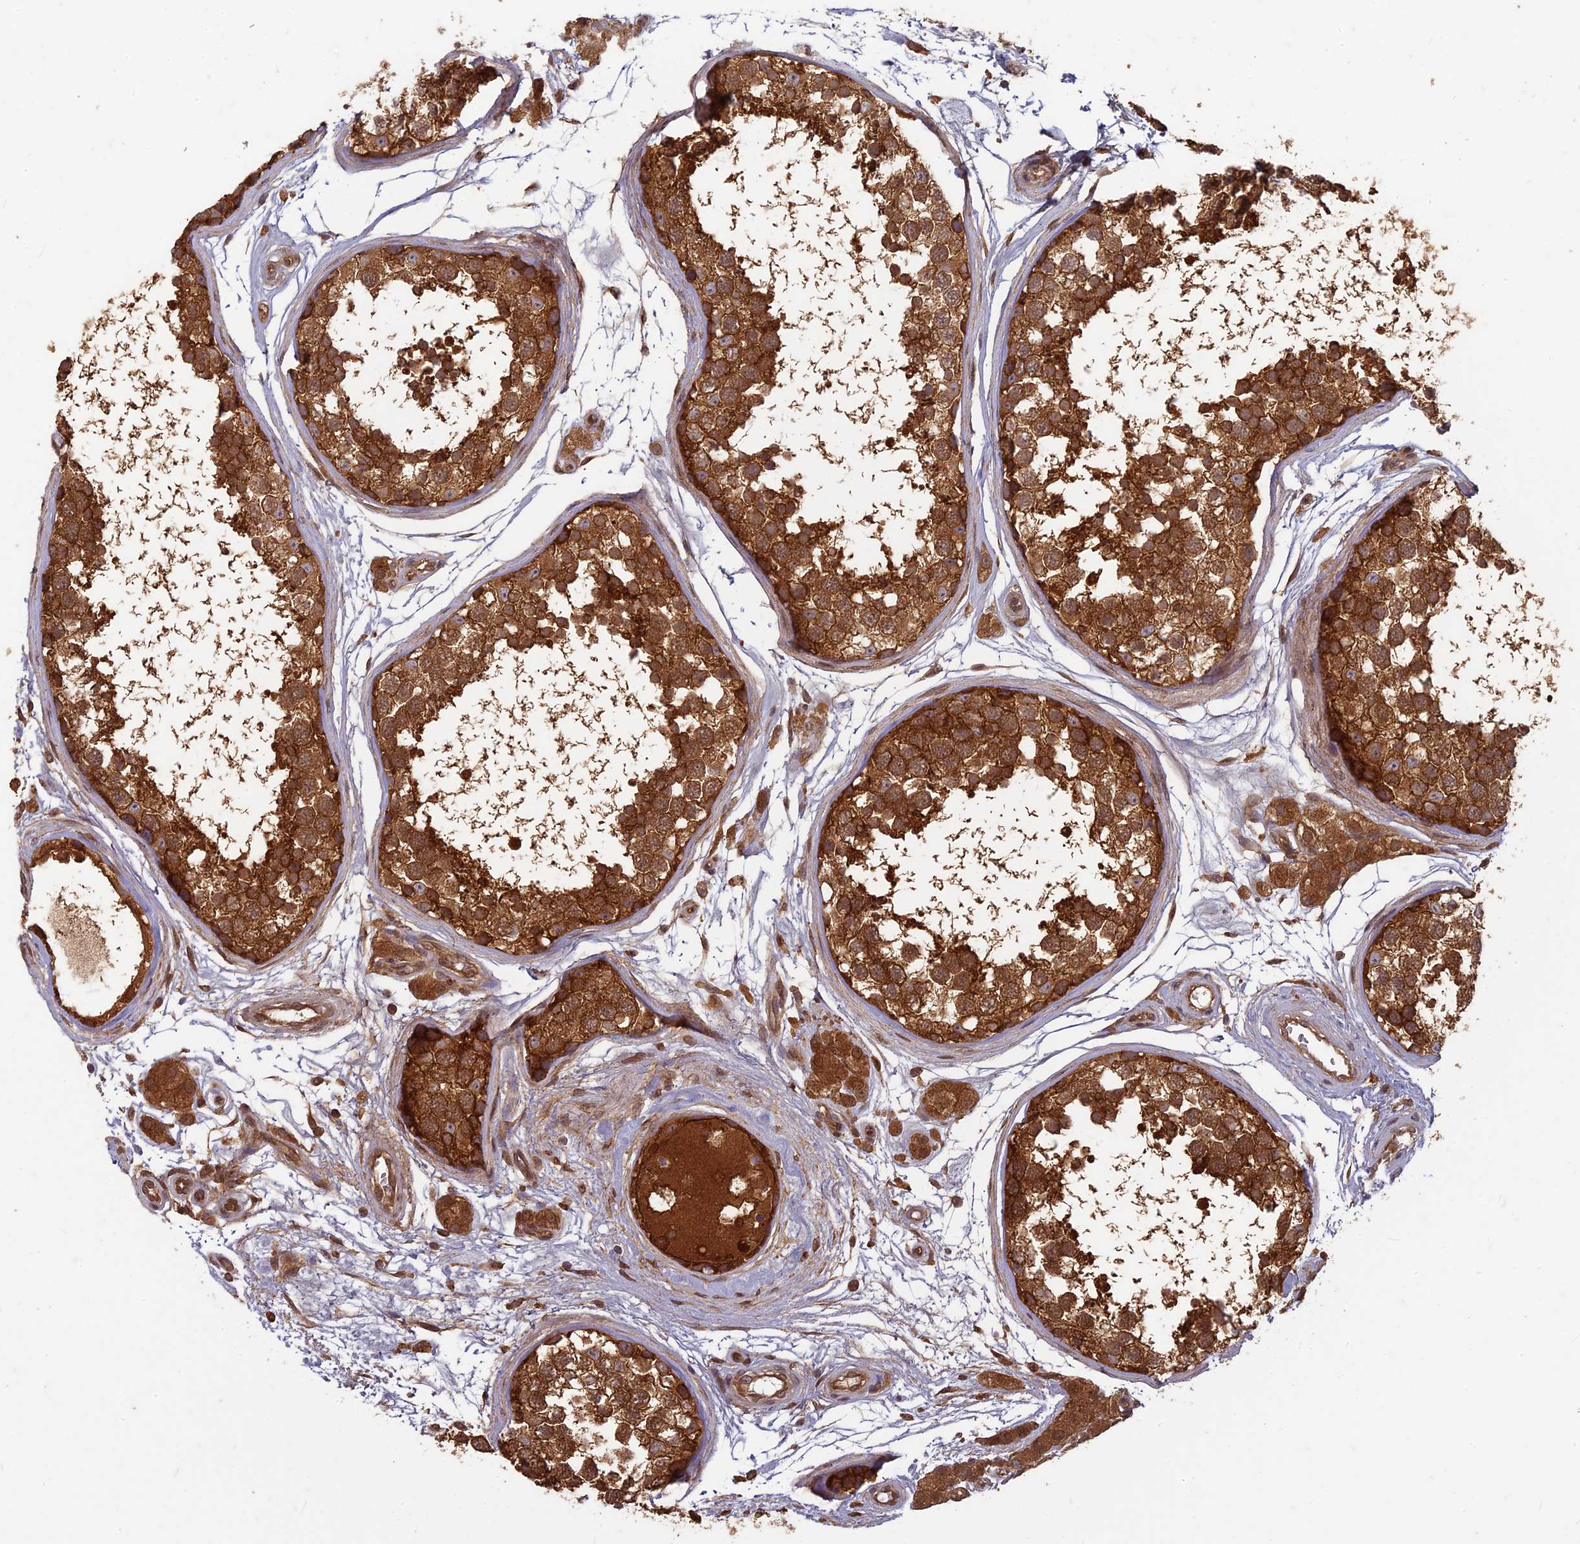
{"staining": {"intensity": "strong", "quantity": ">75%", "location": "cytoplasmic/membranous"}, "tissue": "testis", "cell_type": "Cells in seminiferous ducts", "image_type": "normal", "snomed": [{"axis": "morphology", "description": "Normal tissue, NOS"}, {"axis": "topography", "description": "Testis"}], "caption": "Immunohistochemical staining of normal testis shows high levels of strong cytoplasmic/membranous expression in approximately >75% of cells in seminiferous ducts.", "gene": "TCF25", "patient": {"sex": "male", "age": 56}}